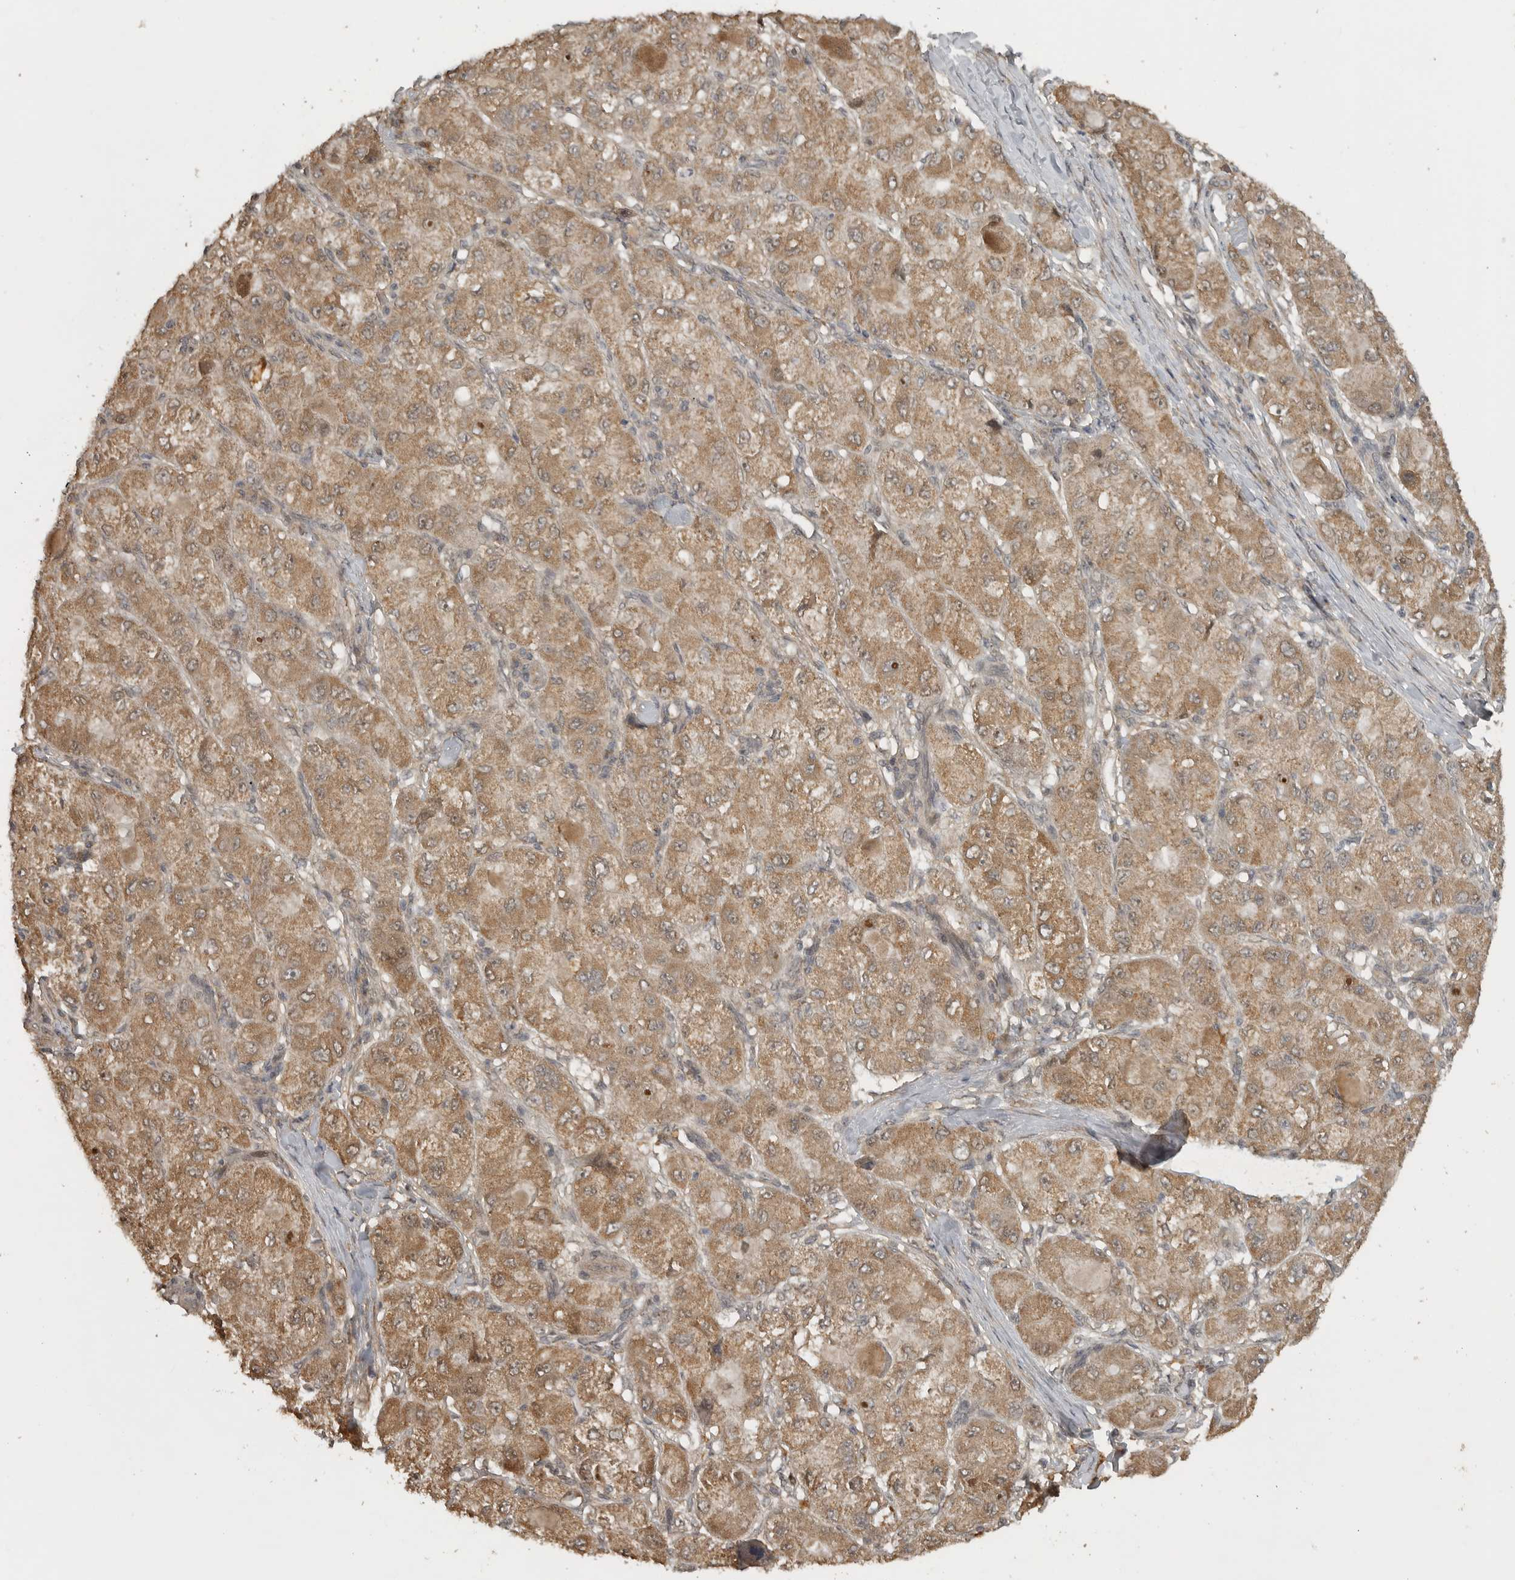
{"staining": {"intensity": "moderate", "quantity": ">75%", "location": "cytoplasmic/membranous"}, "tissue": "liver cancer", "cell_type": "Tumor cells", "image_type": "cancer", "snomed": [{"axis": "morphology", "description": "Carcinoma, Hepatocellular, NOS"}, {"axis": "topography", "description": "Liver"}], "caption": "Protein expression analysis of liver hepatocellular carcinoma displays moderate cytoplasmic/membranous positivity in about >75% of tumor cells.", "gene": "LLGL1", "patient": {"sex": "male", "age": 80}}